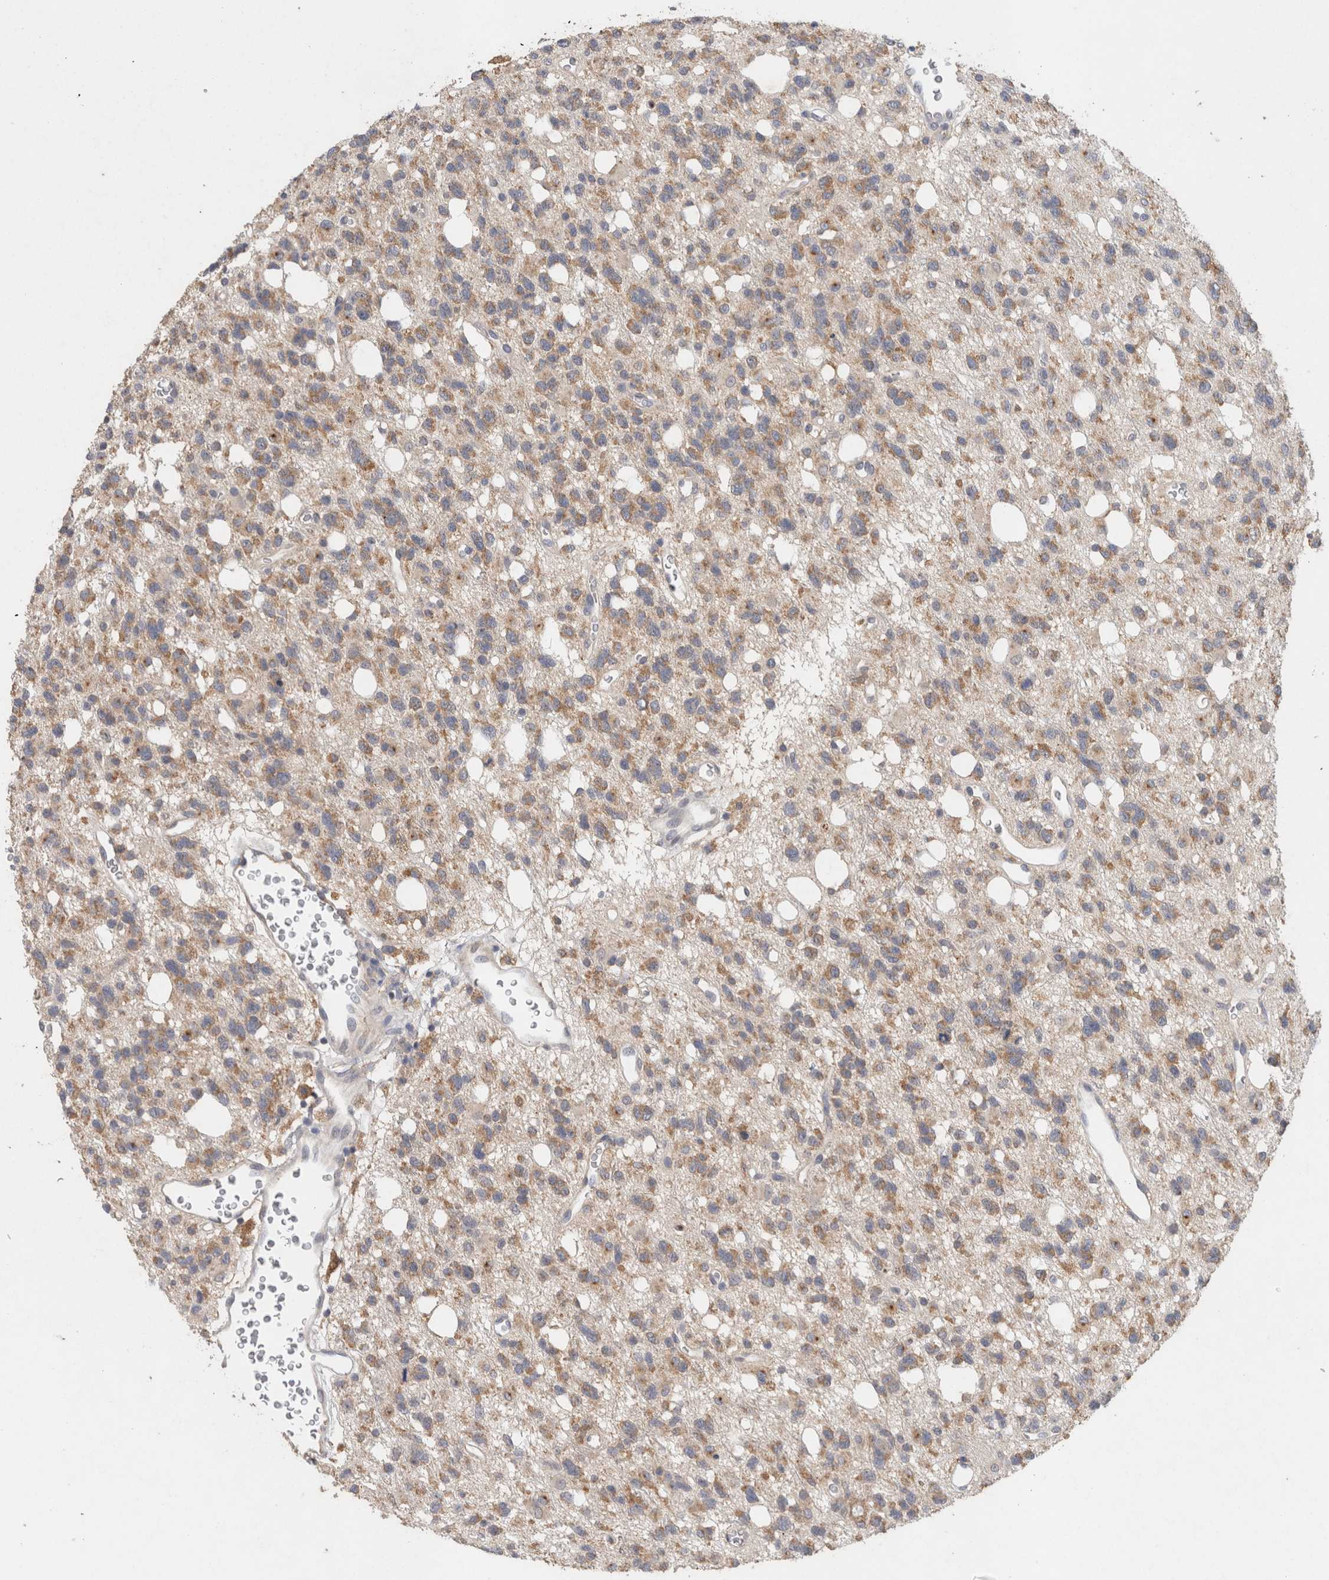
{"staining": {"intensity": "moderate", "quantity": ">75%", "location": "cytoplasmic/membranous"}, "tissue": "glioma", "cell_type": "Tumor cells", "image_type": "cancer", "snomed": [{"axis": "morphology", "description": "Glioma, malignant, High grade"}, {"axis": "topography", "description": "Brain"}], "caption": "Moderate cytoplasmic/membranous staining is identified in approximately >75% of tumor cells in malignant glioma (high-grade). The protein is shown in brown color, while the nuclei are stained blue.", "gene": "RAB14", "patient": {"sex": "female", "age": 62}}